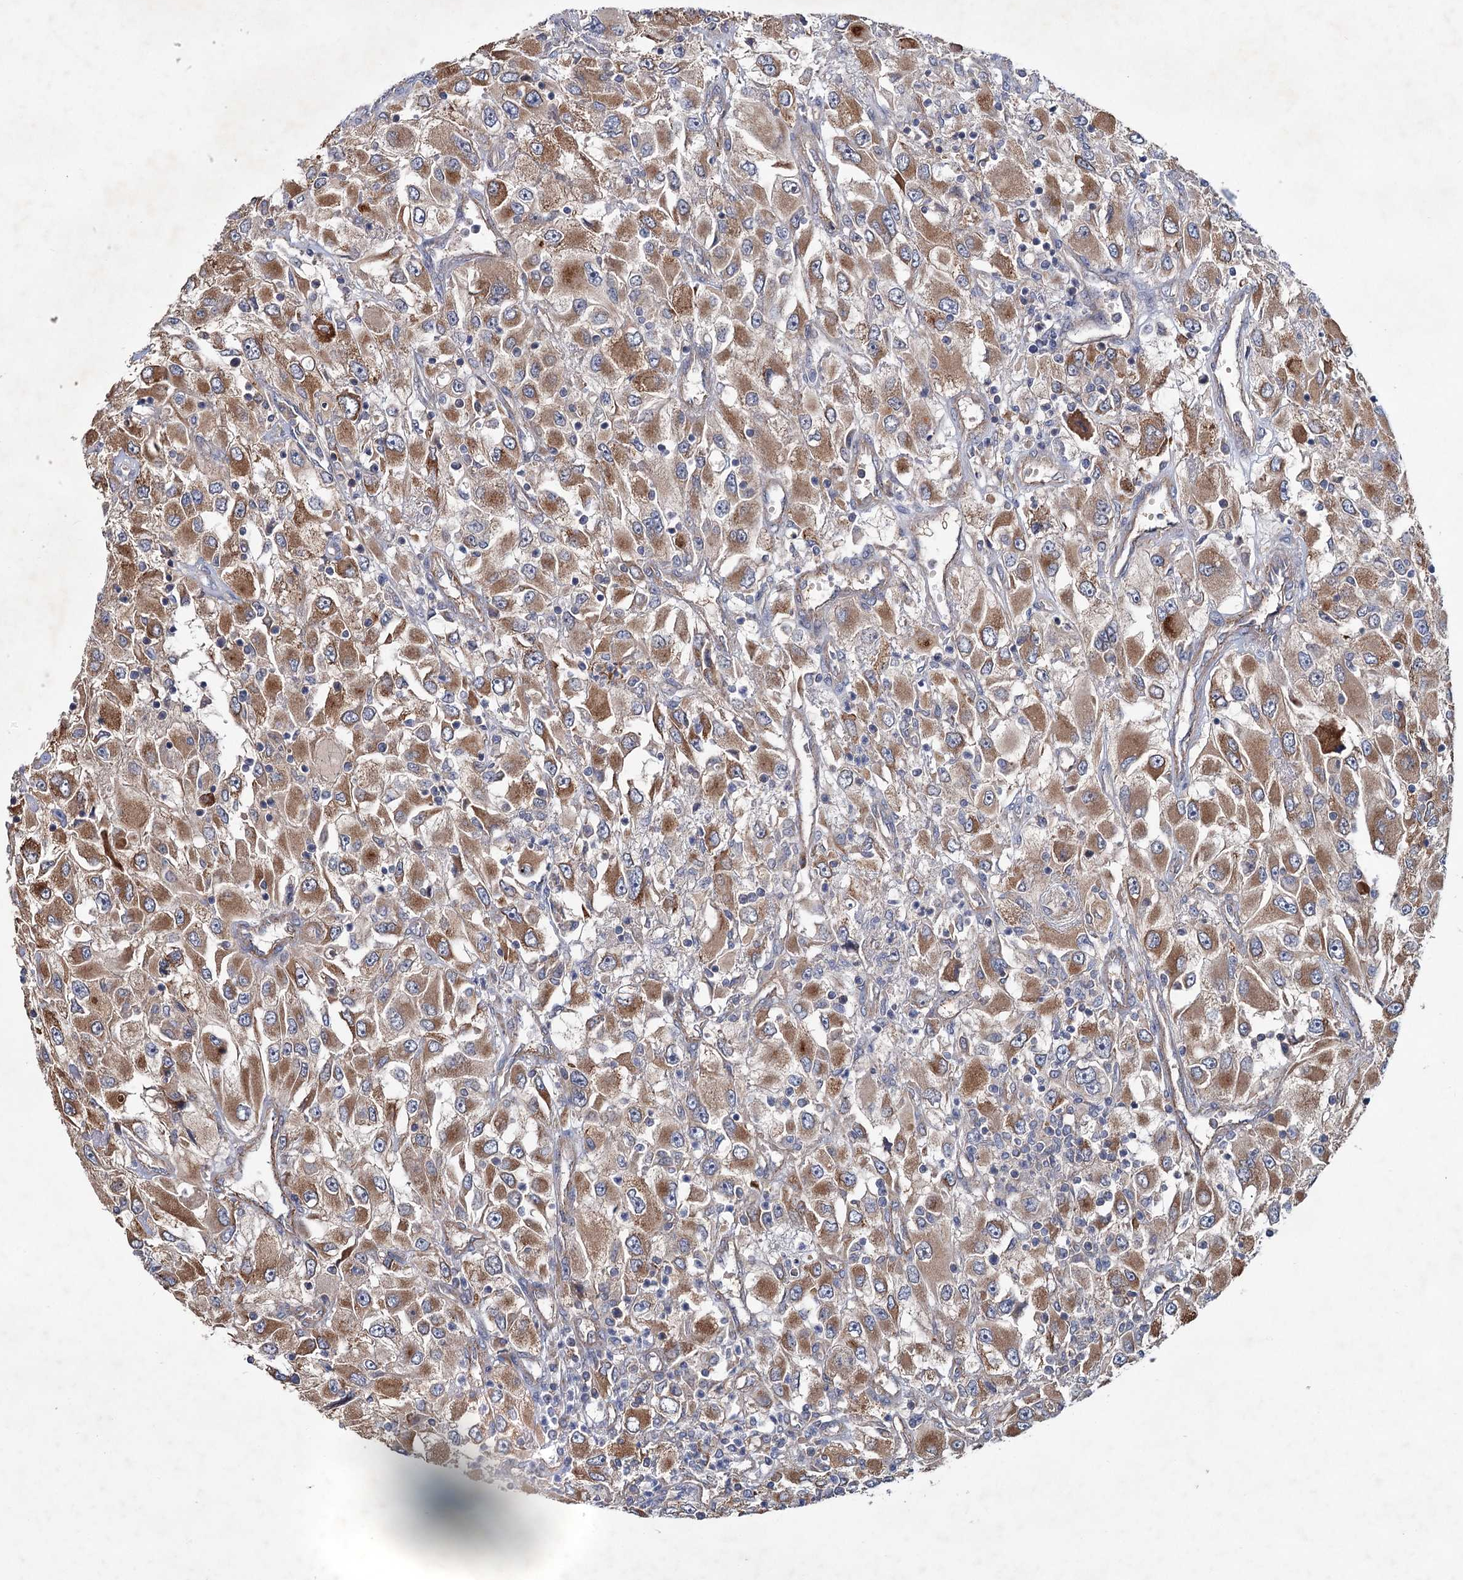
{"staining": {"intensity": "moderate", "quantity": ">75%", "location": "cytoplasmic/membranous"}, "tissue": "renal cancer", "cell_type": "Tumor cells", "image_type": "cancer", "snomed": [{"axis": "morphology", "description": "Adenocarcinoma, NOS"}, {"axis": "topography", "description": "Kidney"}], "caption": "Renal cancer tissue displays moderate cytoplasmic/membranous expression in about >75% of tumor cells, visualized by immunohistochemistry. Immunohistochemistry stains the protein in brown and the nuclei are stained blue.", "gene": "MTRR", "patient": {"sex": "female", "age": 52}}